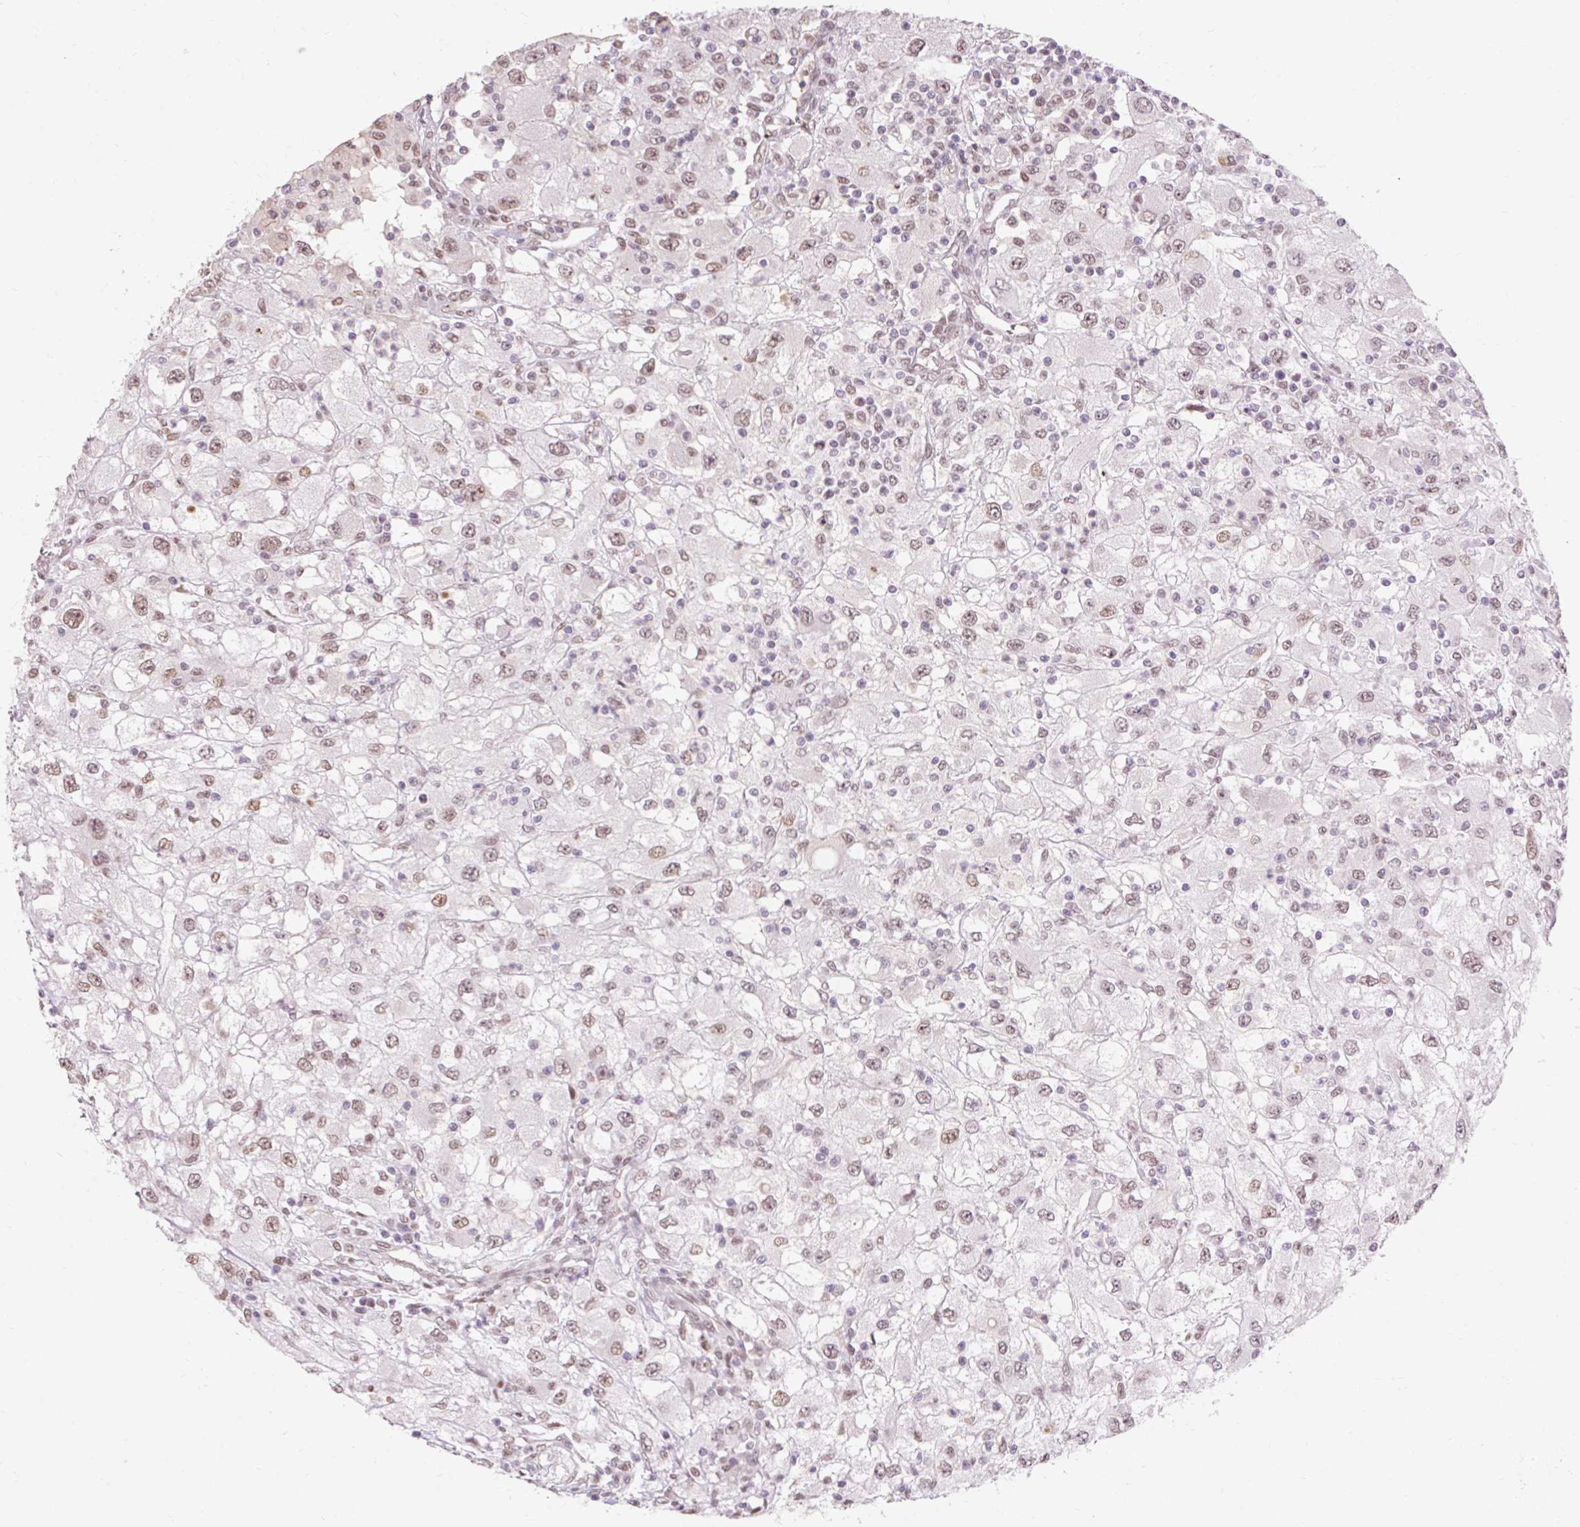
{"staining": {"intensity": "weak", "quantity": ">75%", "location": "nuclear"}, "tissue": "renal cancer", "cell_type": "Tumor cells", "image_type": "cancer", "snomed": [{"axis": "morphology", "description": "Adenocarcinoma, NOS"}, {"axis": "topography", "description": "Kidney"}], "caption": "Protein analysis of adenocarcinoma (renal) tissue reveals weak nuclear staining in about >75% of tumor cells.", "gene": "NPIPB12", "patient": {"sex": "female", "age": 67}}